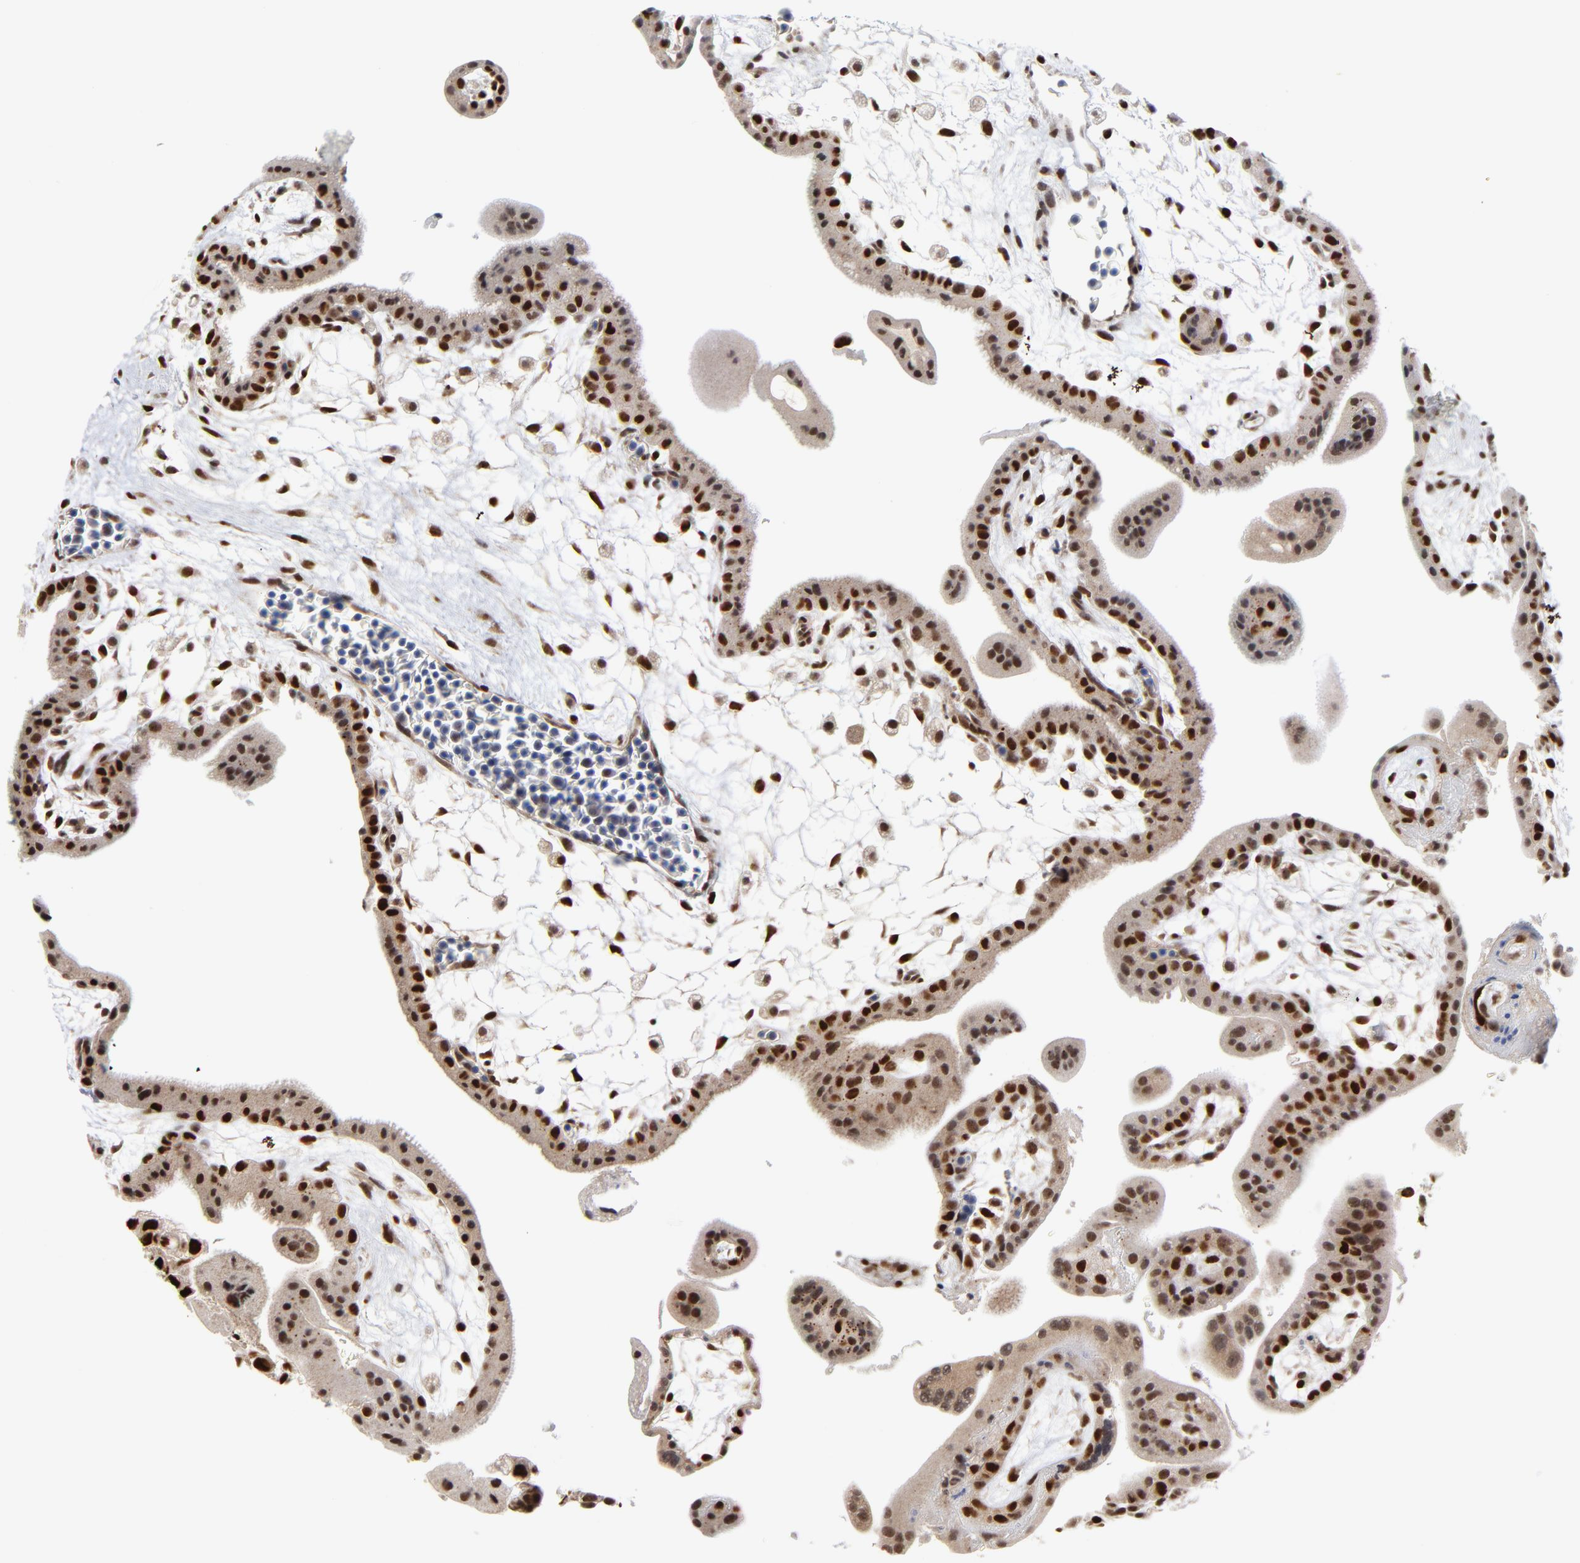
{"staining": {"intensity": "strong", "quantity": ">75%", "location": "nuclear"}, "tissue": "placenta", "cell_type": "Decidual cells", "image_type": "normal", "snomed": [{"axis": "morphology", "description": "Normal tissue, NOS"}, {"axis": "topography", "description": "Placenta"}], "caption": "Immunohistochemistry (IHC) staining of benign placenta, which reveals high levels of strong nuclear positivity in about >75% of decidual cells indicating strong nuclear protein staining. The staining was performed using DAB (3,3'-diaminobenzidine) (brown) for protein detection and nuclei were counterstained in hematoxylin (blue).", "gene": "ZNF419", "patient": {"sex": "female", "age": 35}}